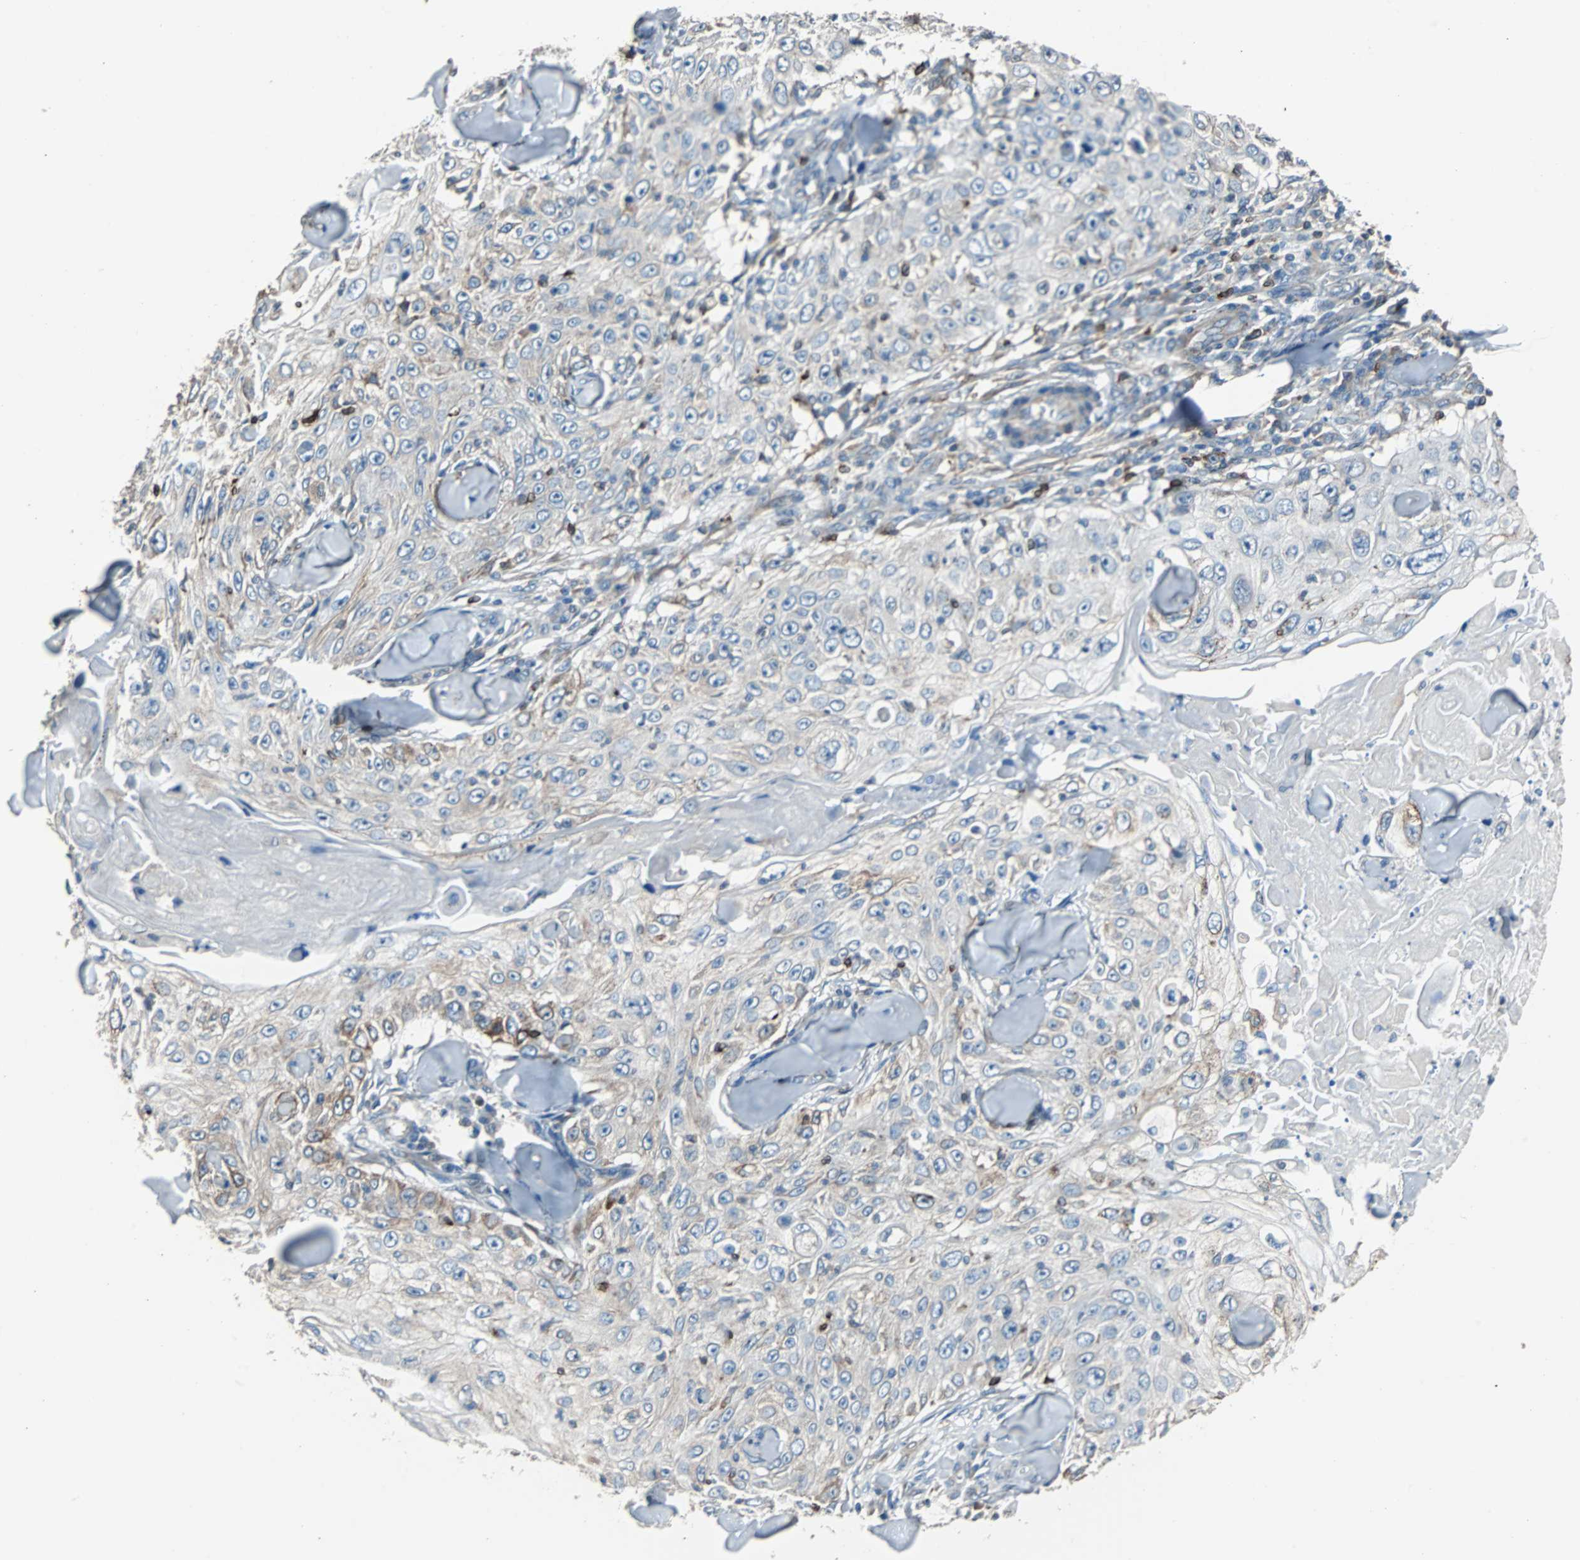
{"staining": {"intensity": "negative", "quantity": "none", "location": "none"}, "tissue": "skin cancer", "cell_type": "Tumor cells", "image_type": "cancer", "snomed": [{"axis": "morphology", "description": "Squamous cell carcinoma, NOS"}, {"axis": "topography", "description": "Skin"}], "caption": "IHC micrograph of skin cancer (squamous cell carcinoma) stained for a protein (brown), which displays no positivity in tumor cells. The staining was performed using DAB to visualize the protein expression in brown, while the nuclei were stained in blue with hematoxylin (Magnification: 20x).", "gene": "PBXIP1", "patient": {"sex": "male", "age": 86}}